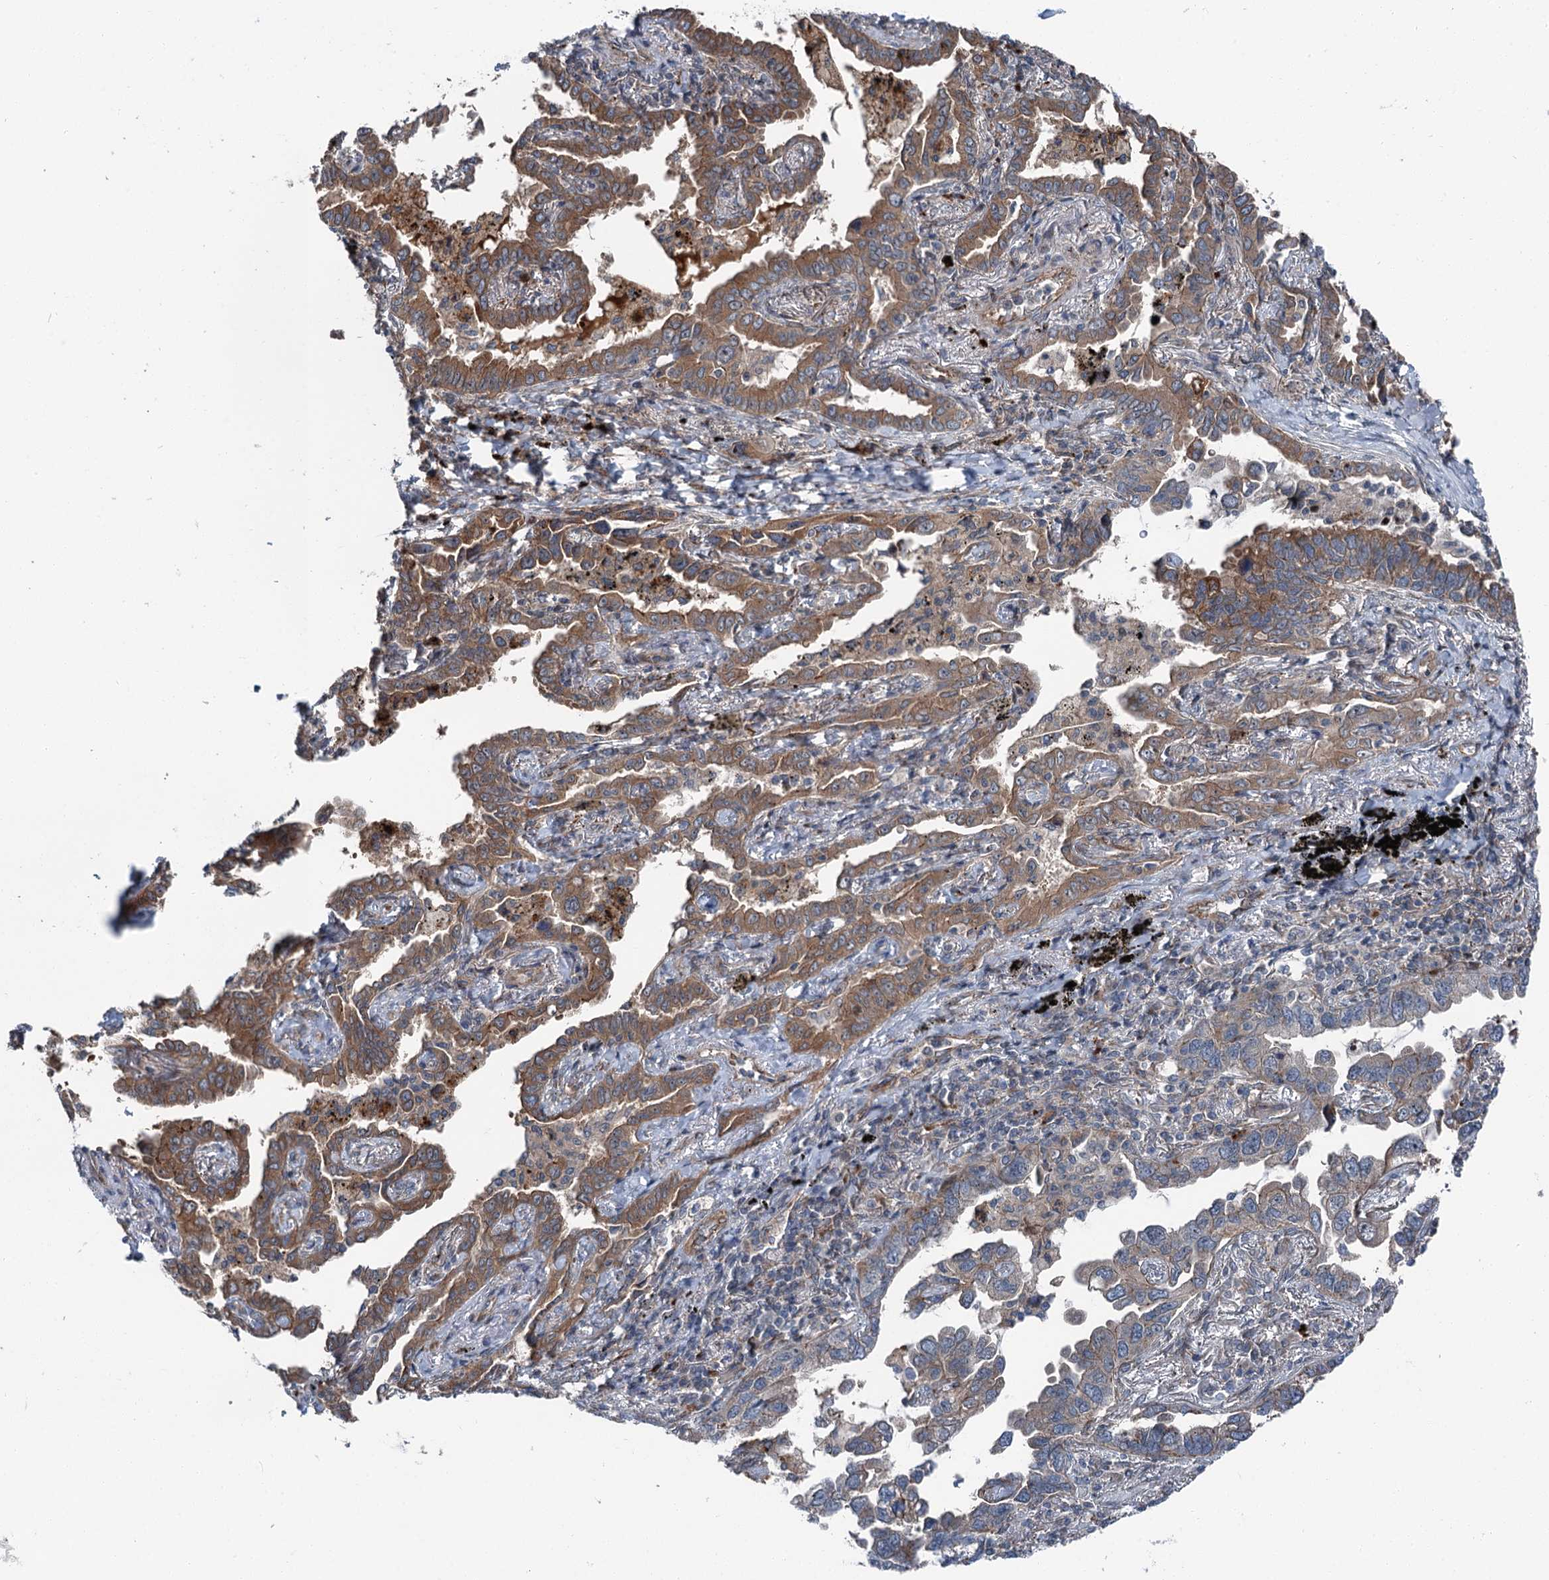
{"staining": {"intensity": "moderate", "quantity": ">75%", "location": "cytoplasmic/membranous"}, "tissue": "lung cancer", "cell_type": "Tumor cells", "image_type": "cancer", "snomed": [{"axis": "morphology", "description": "Adenocarcinoma, NOS"}, {"axis": "topography", "description": "Lung"}], "caption": "Immunohistochemical staining of human lung adenocarcinoma demonstrates moderate cytoplasmic/membranous protein staining in about >75% of tumor cells.", "gene": "POLR1D", "patient": {"sex": "male", "age": 67}}